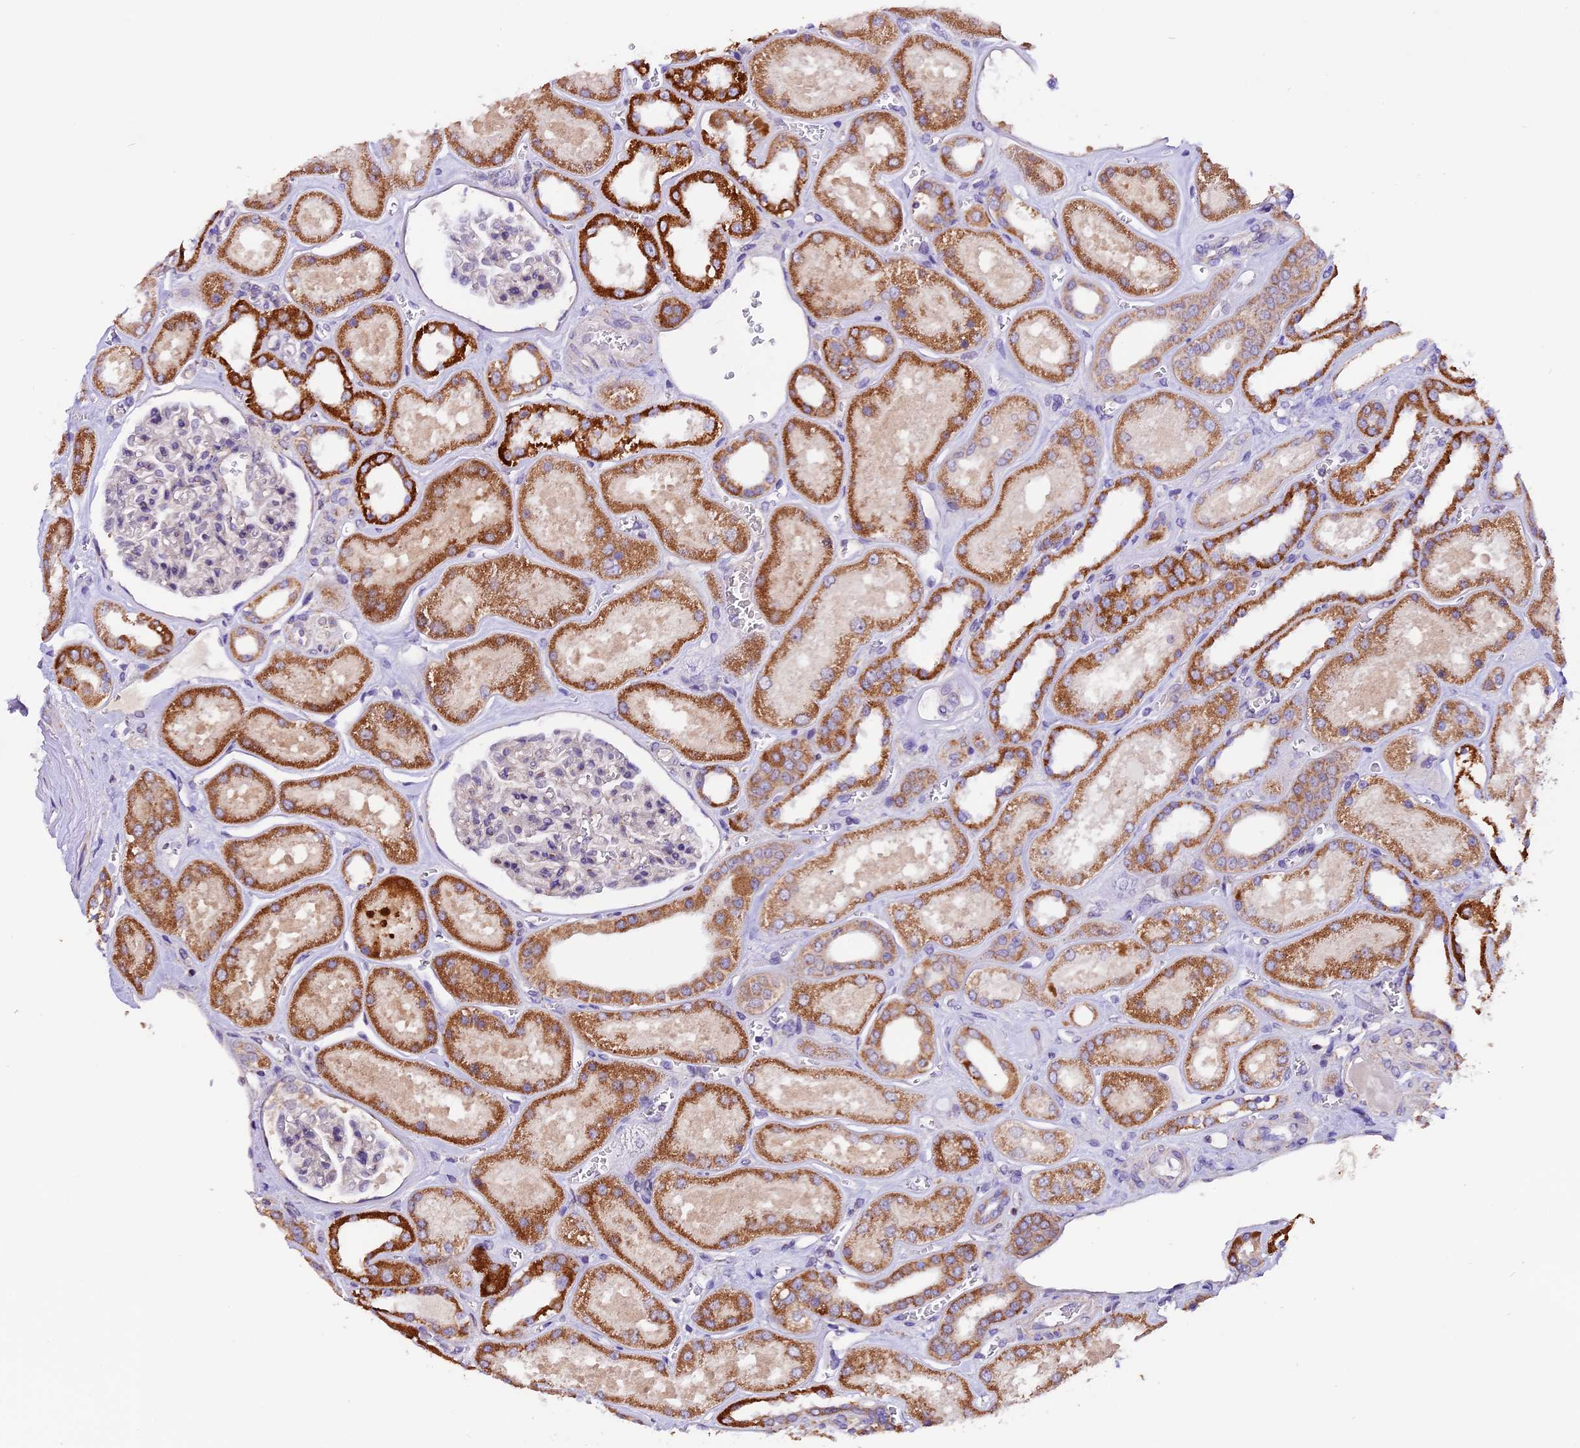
{"staining": {"intensity": "negative", "quantity": "none", "location": "none"}, "tissue": "kidney", "cell_type": "Cells in glomeruli", "image_type": "normal", "snomed": [{"axis": "morphology", "description": "Normal tissue, NOS"}, {"axis": "morphology", "description": "Adenocarcinoma, NOS"}, {"axis": "topography", "description": "Kidney"}], "caption": "High power microscopy photomicrograph of an immunohistochemistry (IHC) photomicrograph of normal kidney, revealing no significant expression in cells in glomeruli.", "gene": "DDX28", "patient": {"sex": "female", "age": 68}}